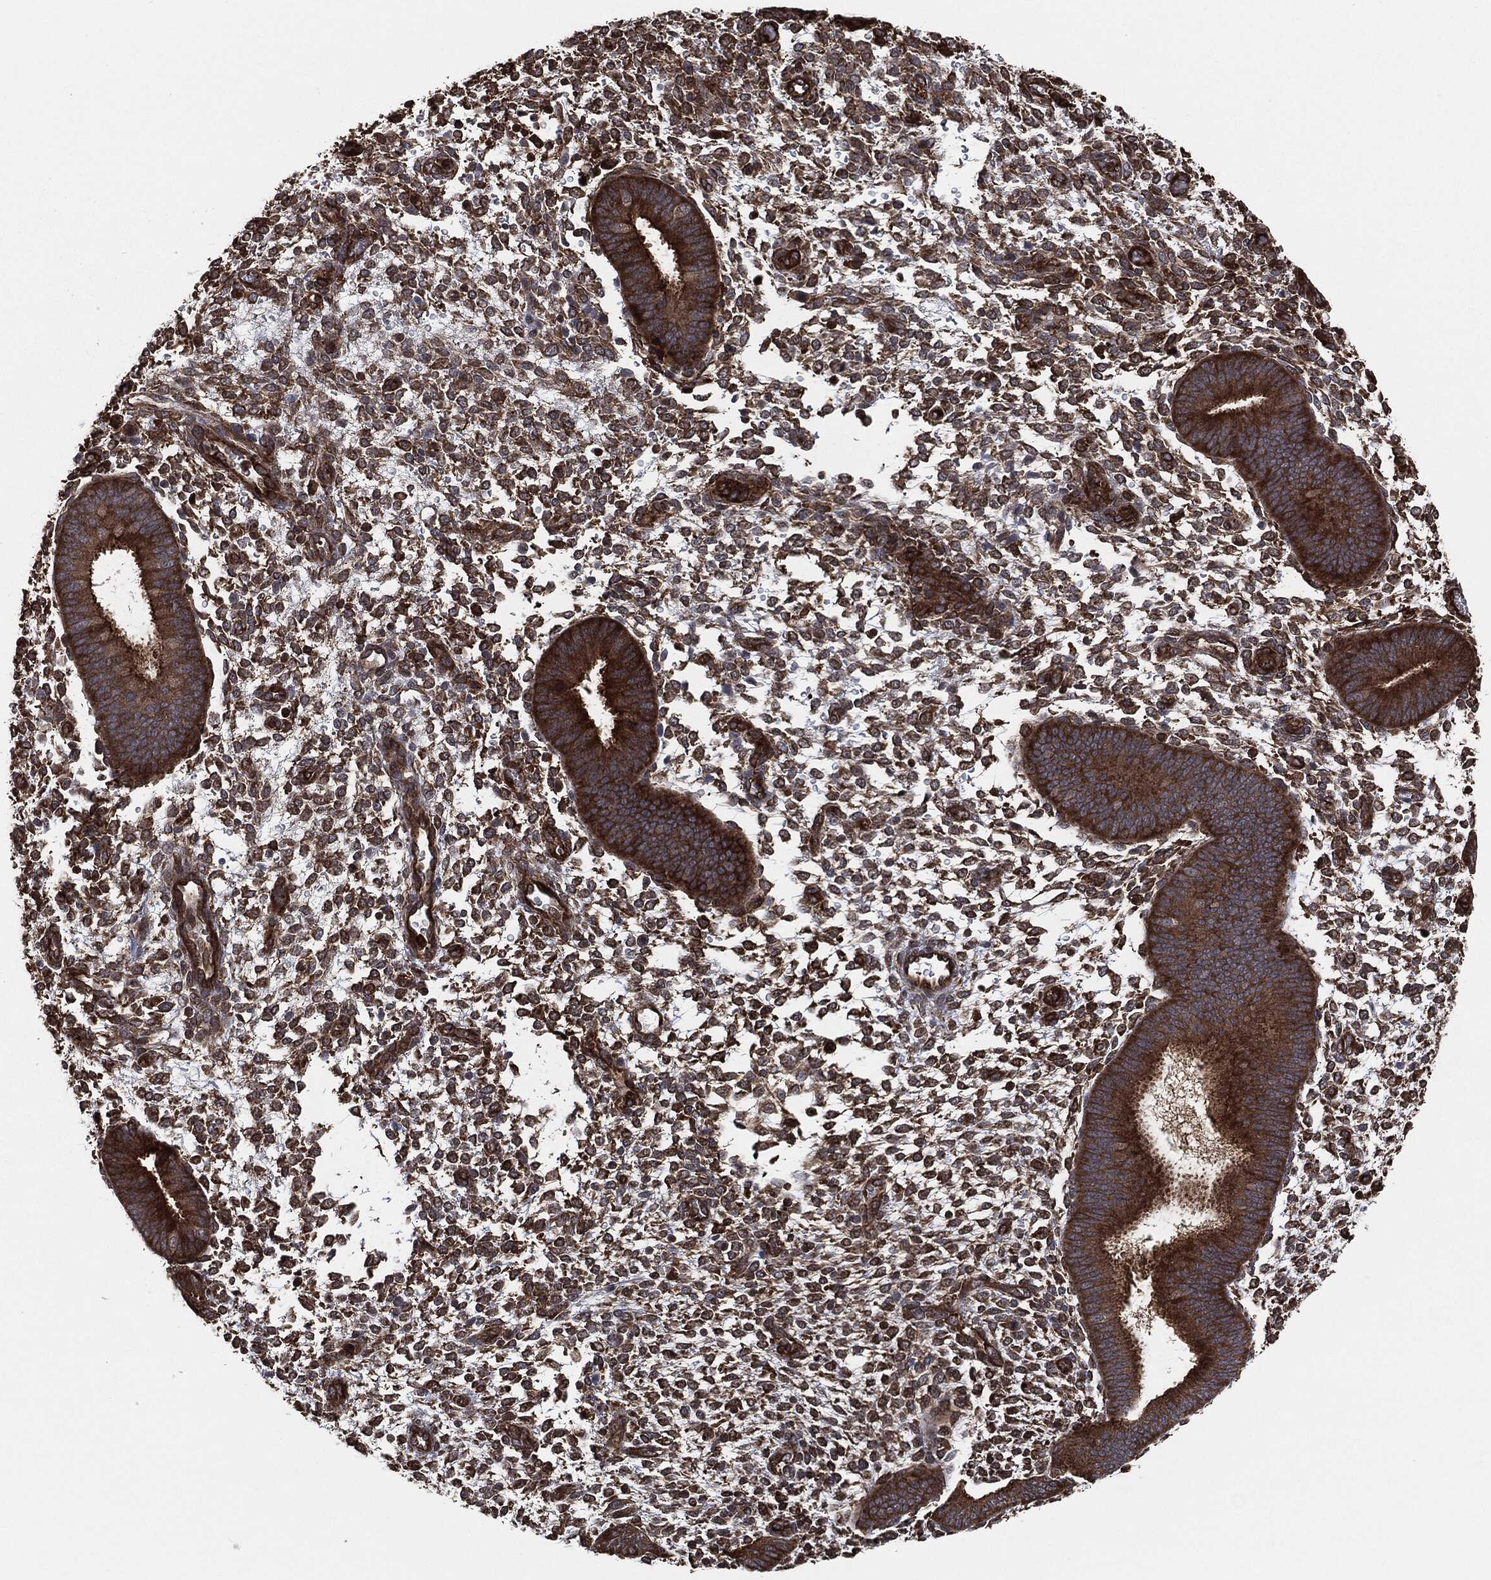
{"staining": {"intensity": "strong", "quantity": "25%-75%", "location": "cytoplasmic/membranous"}, "tissue": "endometrium", "cell_type": "Cells in endometrial stroma", "image_type": "normal", "snomed": [{"axis": "morphology", "description": "Normal tissue, NOS"}, {"axis": "topography", "description": "Endometrium"}], "caption": "This histopathology image shows IHC staining of benign endometrium, with high strong cytoplasmic/membranous expression in about 25%-75% of cells in endometrial stroma.", "gene": "TPT1", "patient": {"sex": "female", "age": 39}}